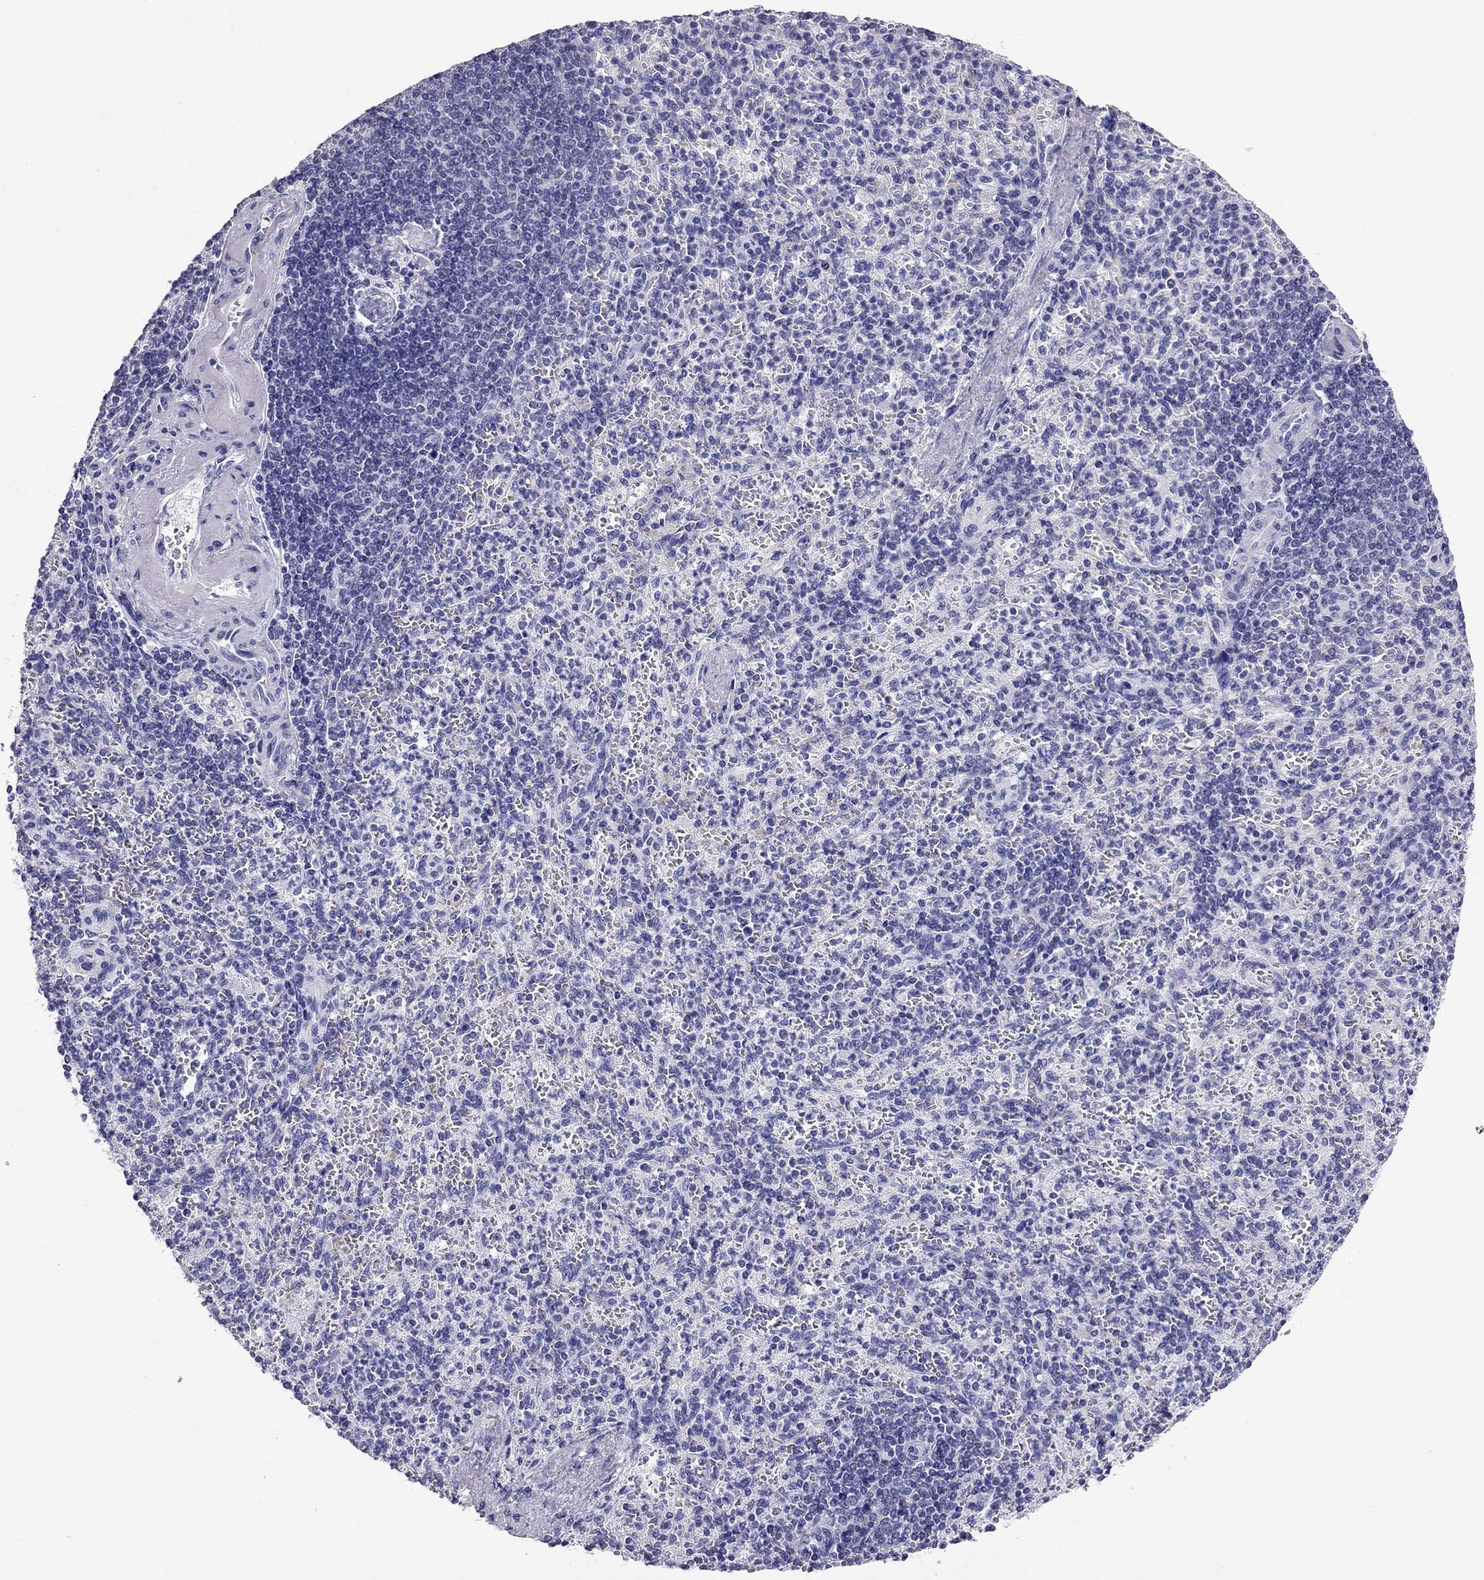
{"staining": {"intensity": "negative", "quantity": "none", "location": "none"}, "tissue": "spleen", "cell_type": "Cells in red pulp", "image_type": "normal", "snomed": [{"axis": "morphology", "description": "Normal tissue, NOS"}, {"axis": "topography", "description": "Spleen"}], "caption": "High power microscopy image of an immunohistochemistry (IHC) photomicrograph of benign spleen, revealing no significant staining in cells in red pulp.", "gene": "TTLL13", "patient": {"sex": "female", "age": 74}}